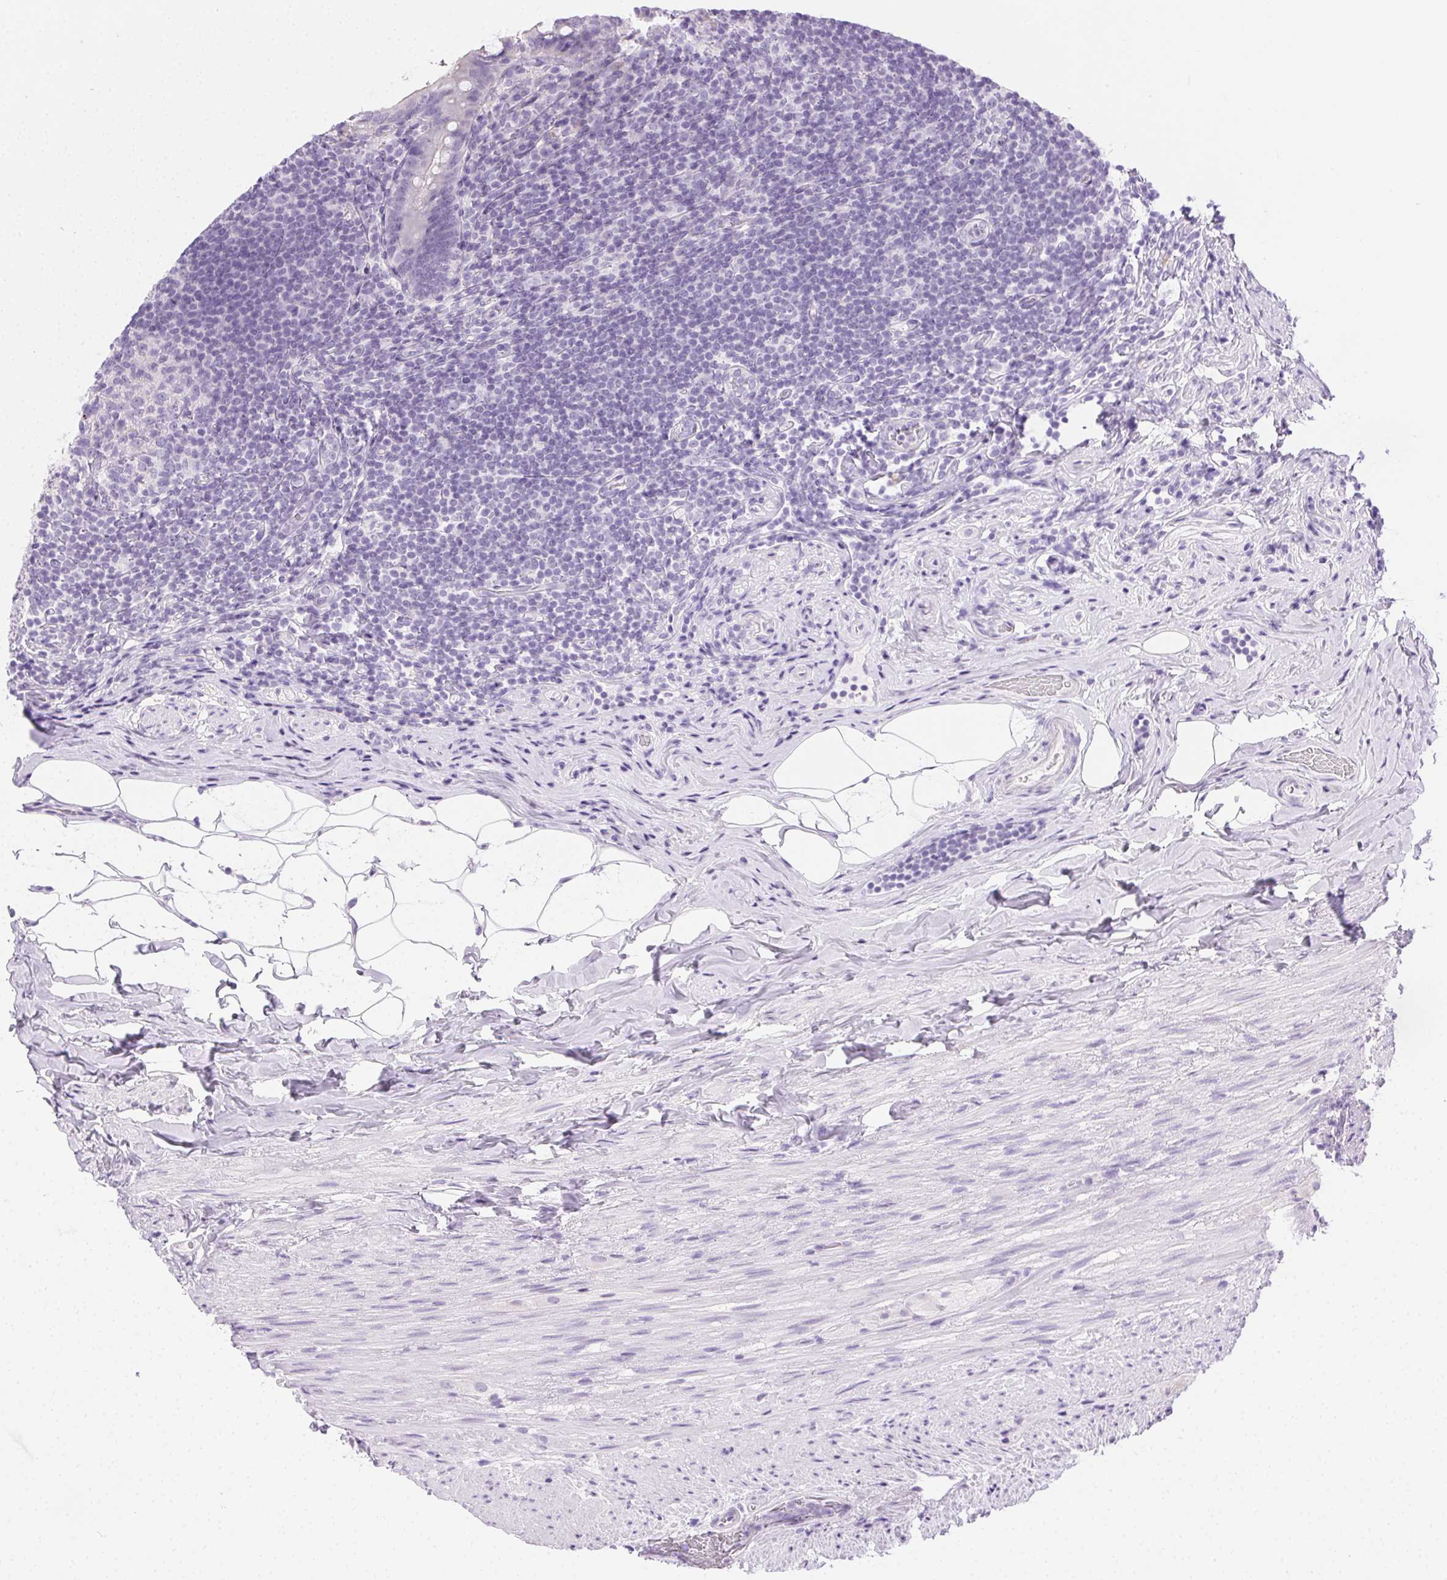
{"staining": {"intensity": "negative", "quantity": "none", "location": "none"}, "tissue": "appendix", "cell_type": "Glandular cells", "image_type": "normal", "snomed": [{"axis": "morphology", "description": "Normal tissue, NOS"}, {"axis": "topography", "description": "Appendix"}], "caption": "Immunohistochemistry micrograph of unremarkable appendix stained for a protein (brown), which reveals no expression in glandular cells.", "gene": "C20orf85", "patient": {"sex": "male", "age": 47}}